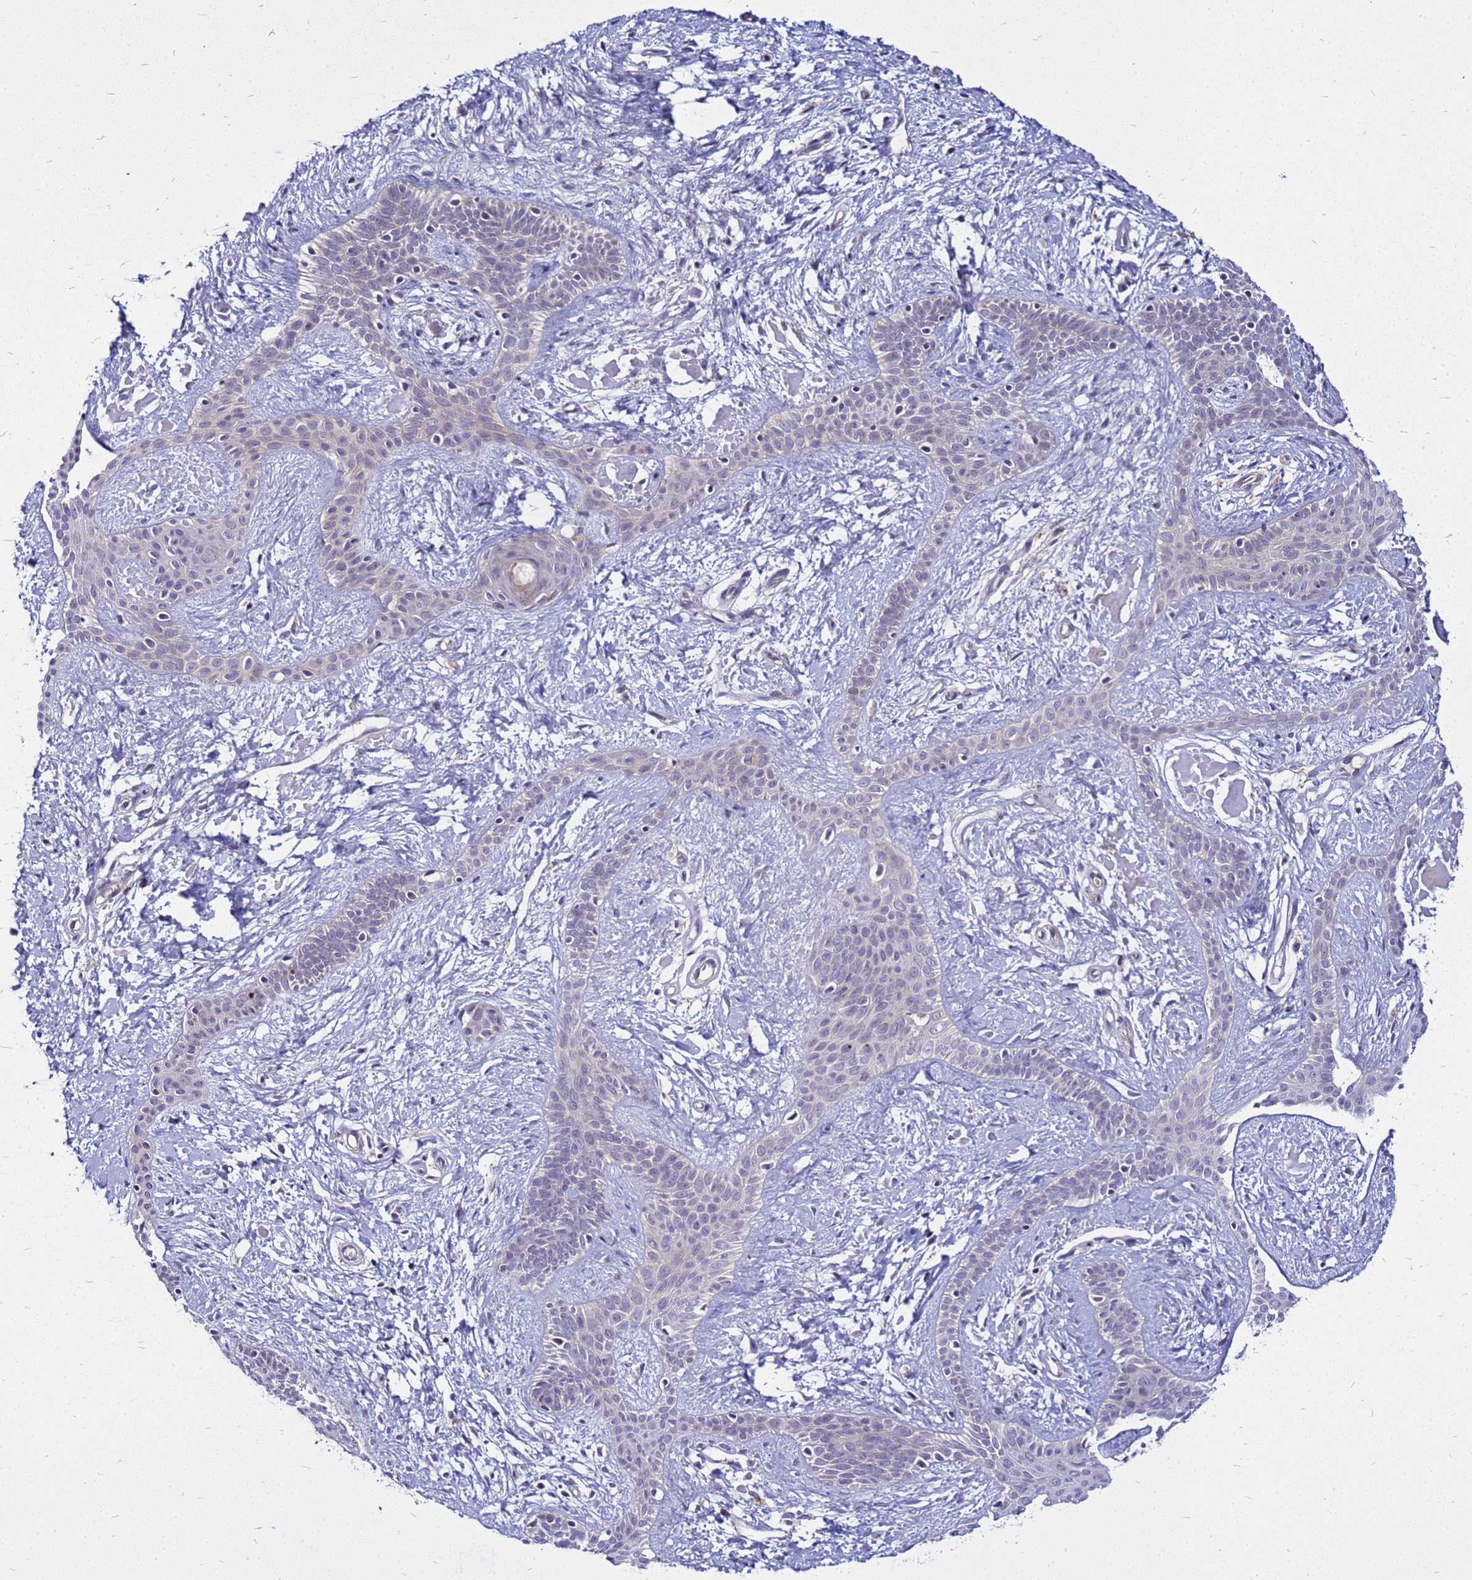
{"staining": {"intensity": "negative", "quantity": "none", "location": "none"}, "tissue": "skin cancer", "cell_type": "Tumor cells", "image_type": "cancer", "snomed": [{"axis": "morphology", "description": "Basal cell carcinoma"}, {"axis": "topography", "description": "Skin"}], "caption": "Human skin cancer (basal cell carcinoma) stained for a protein using immunohistochemistry (IHC) exhibits no staining in tumor cells.", "gene": "SAT1", "patient": {"sex": "male", "age": 78}}